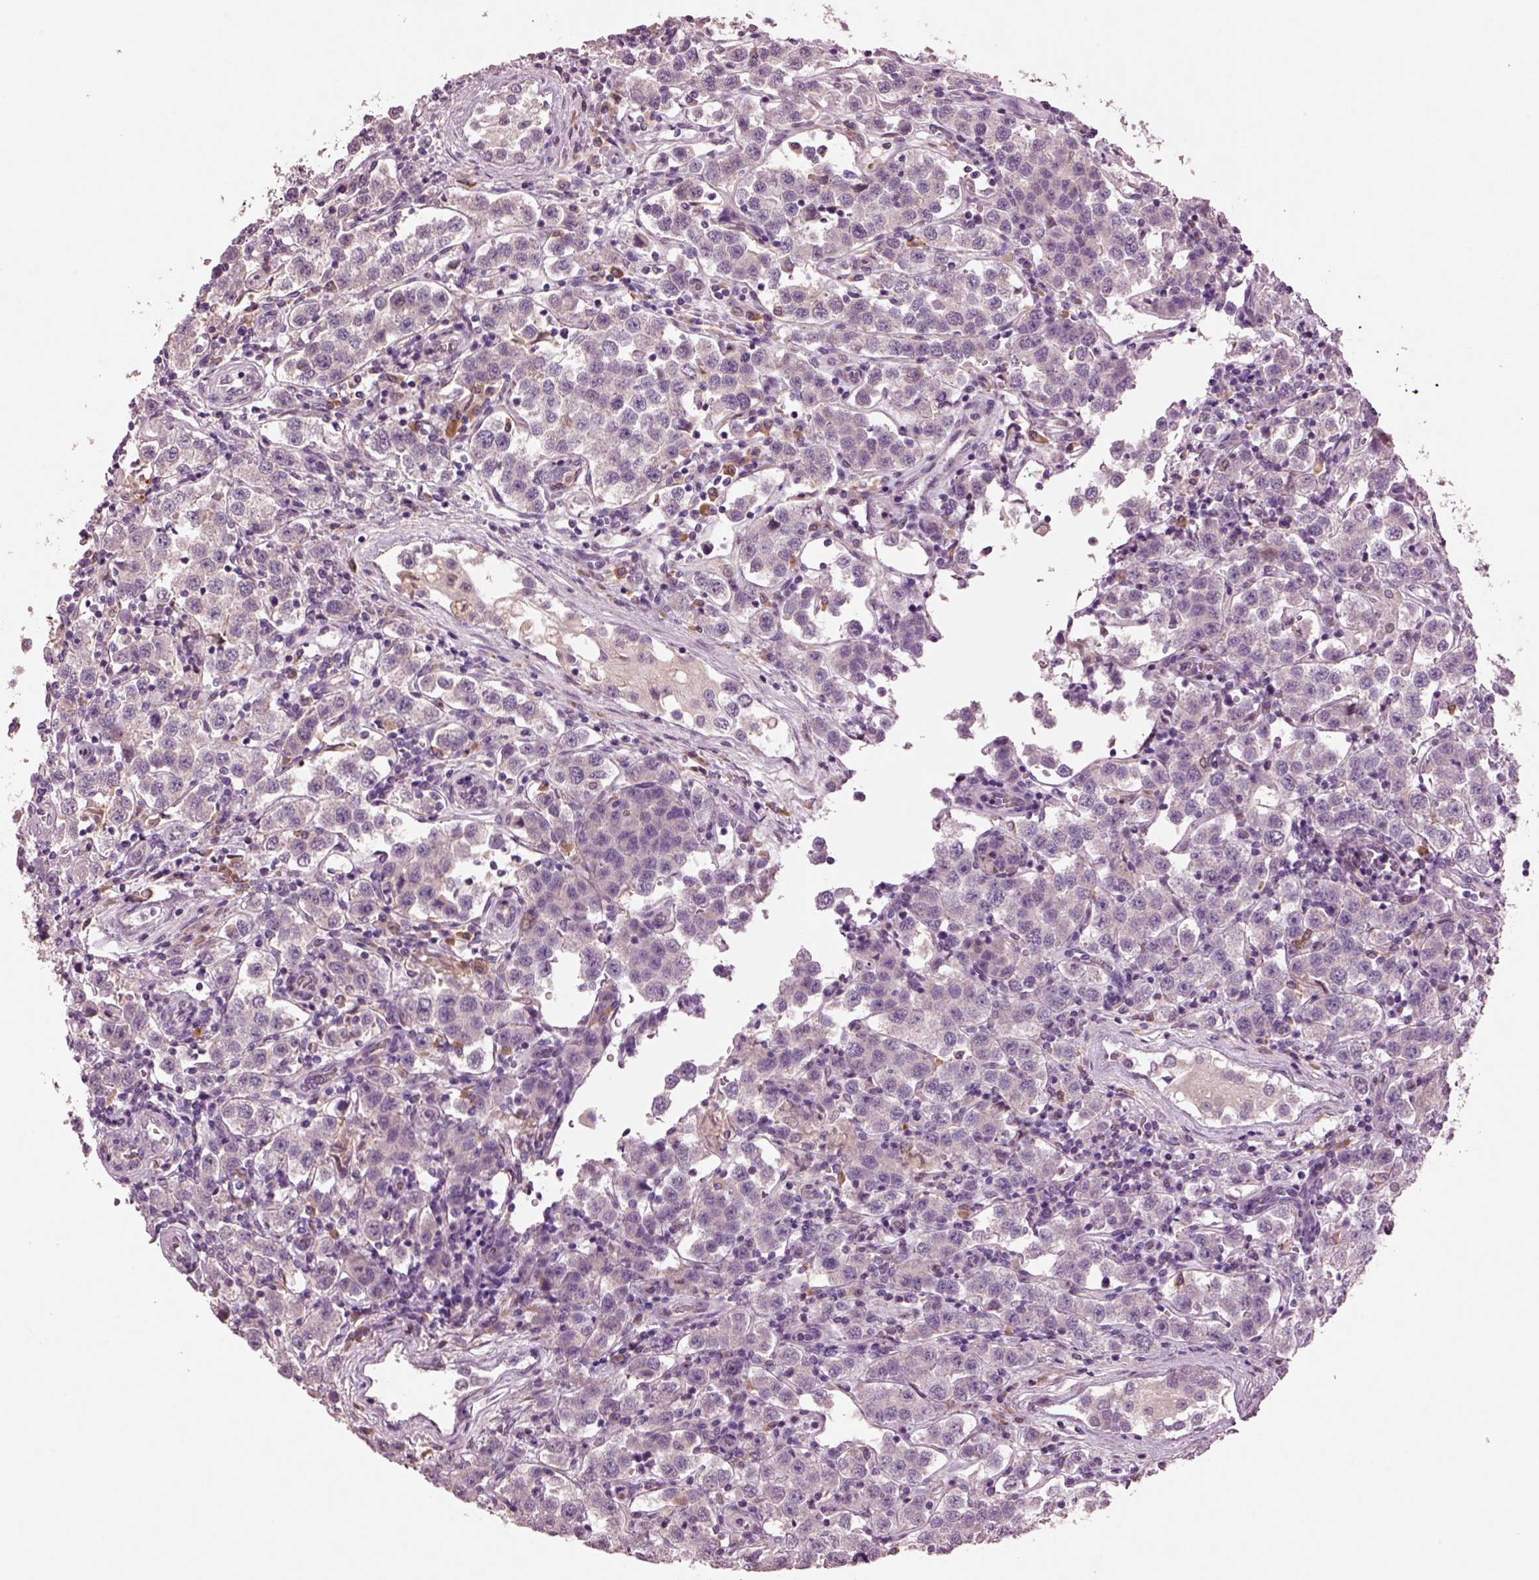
{"staining": {"intensity": "negative", "quantity": "none", "location": "none"}, "tissue": "testis cancer", "cell_type": "Tumor cells", "image_type": "cancer", "snomed": [{"axis": "morphology", "description": "Seminoma, NOS"}, {"axis": "topography", "description": "Testis"}], "caption": "The IHC histopathology image has no significant positivity in tumor cells of seminoma (testis) tissue.", "gene": "CLPSL1", "patient": {"sex": "male", "age": 37}}